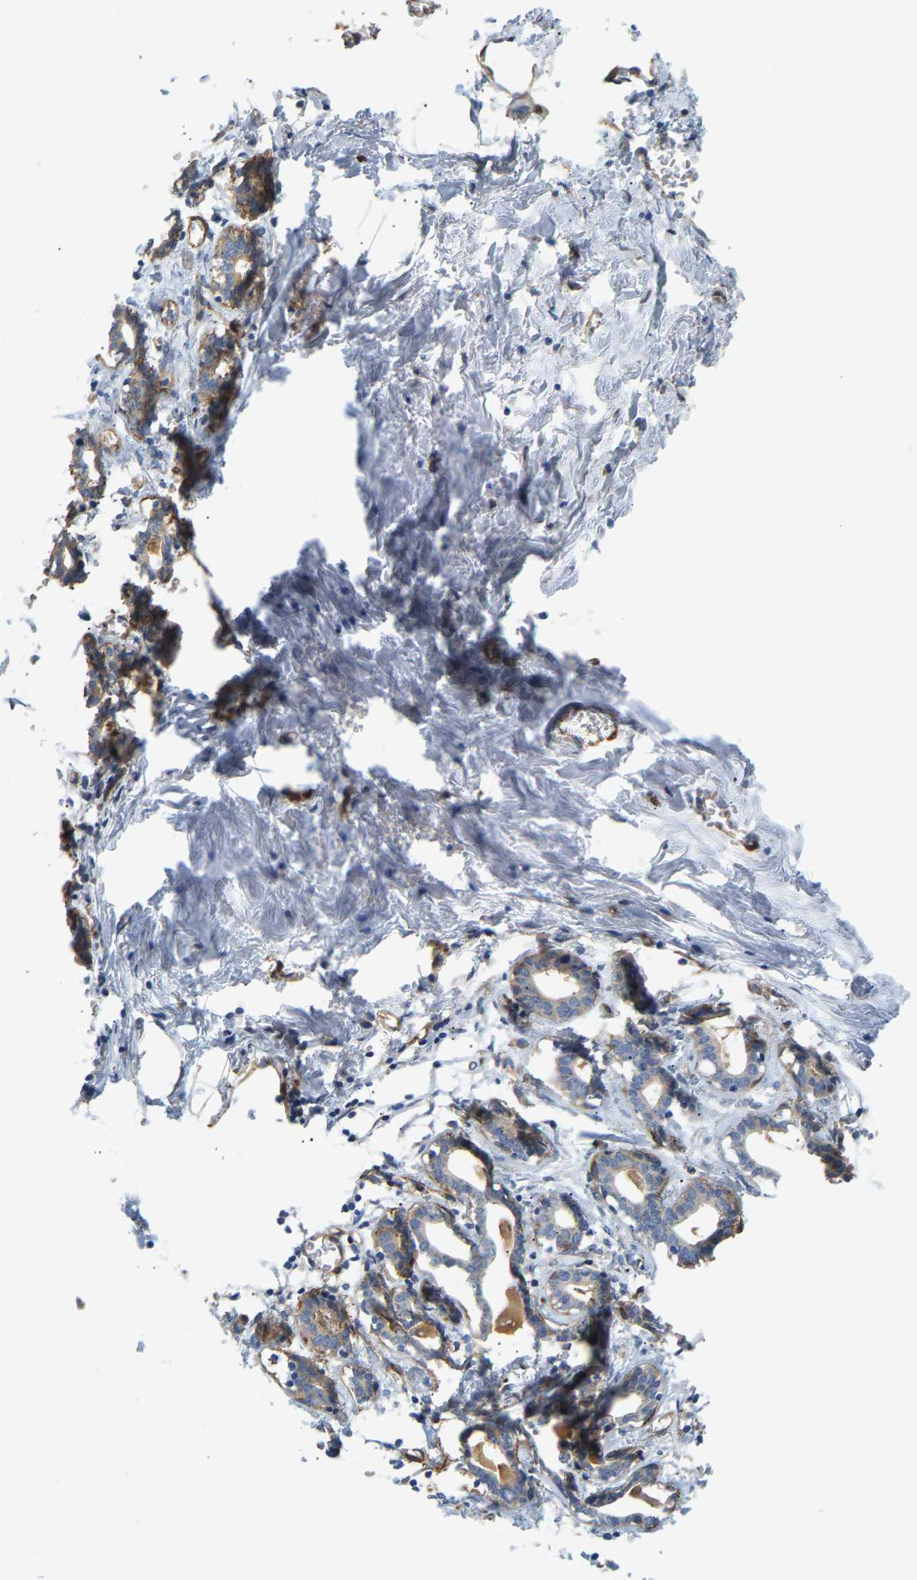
{"staining": {"intensity": "negative", "quantity": "none", "location": "none"}, "tissue": "breast", "cell_type": "Adipocytes", "image_type": "normal", "snomed": [{"axis": "morphology", "description": "Normal tissue, NOS"}, {"axis": "topography", "description": "Breast"}], "caption": "This image is of unremarkable breast stained with immunohistochemistry (IHC) to label a protein in brown with the nuclei are counter-stained blue. There is no positivity in adipocytes. (DAB immunohistochemistry (IHC) visualized using brightfield microscopy, high magnification).", "gene": "PAWR", "patient": {"sex": "female", "age": 27}}